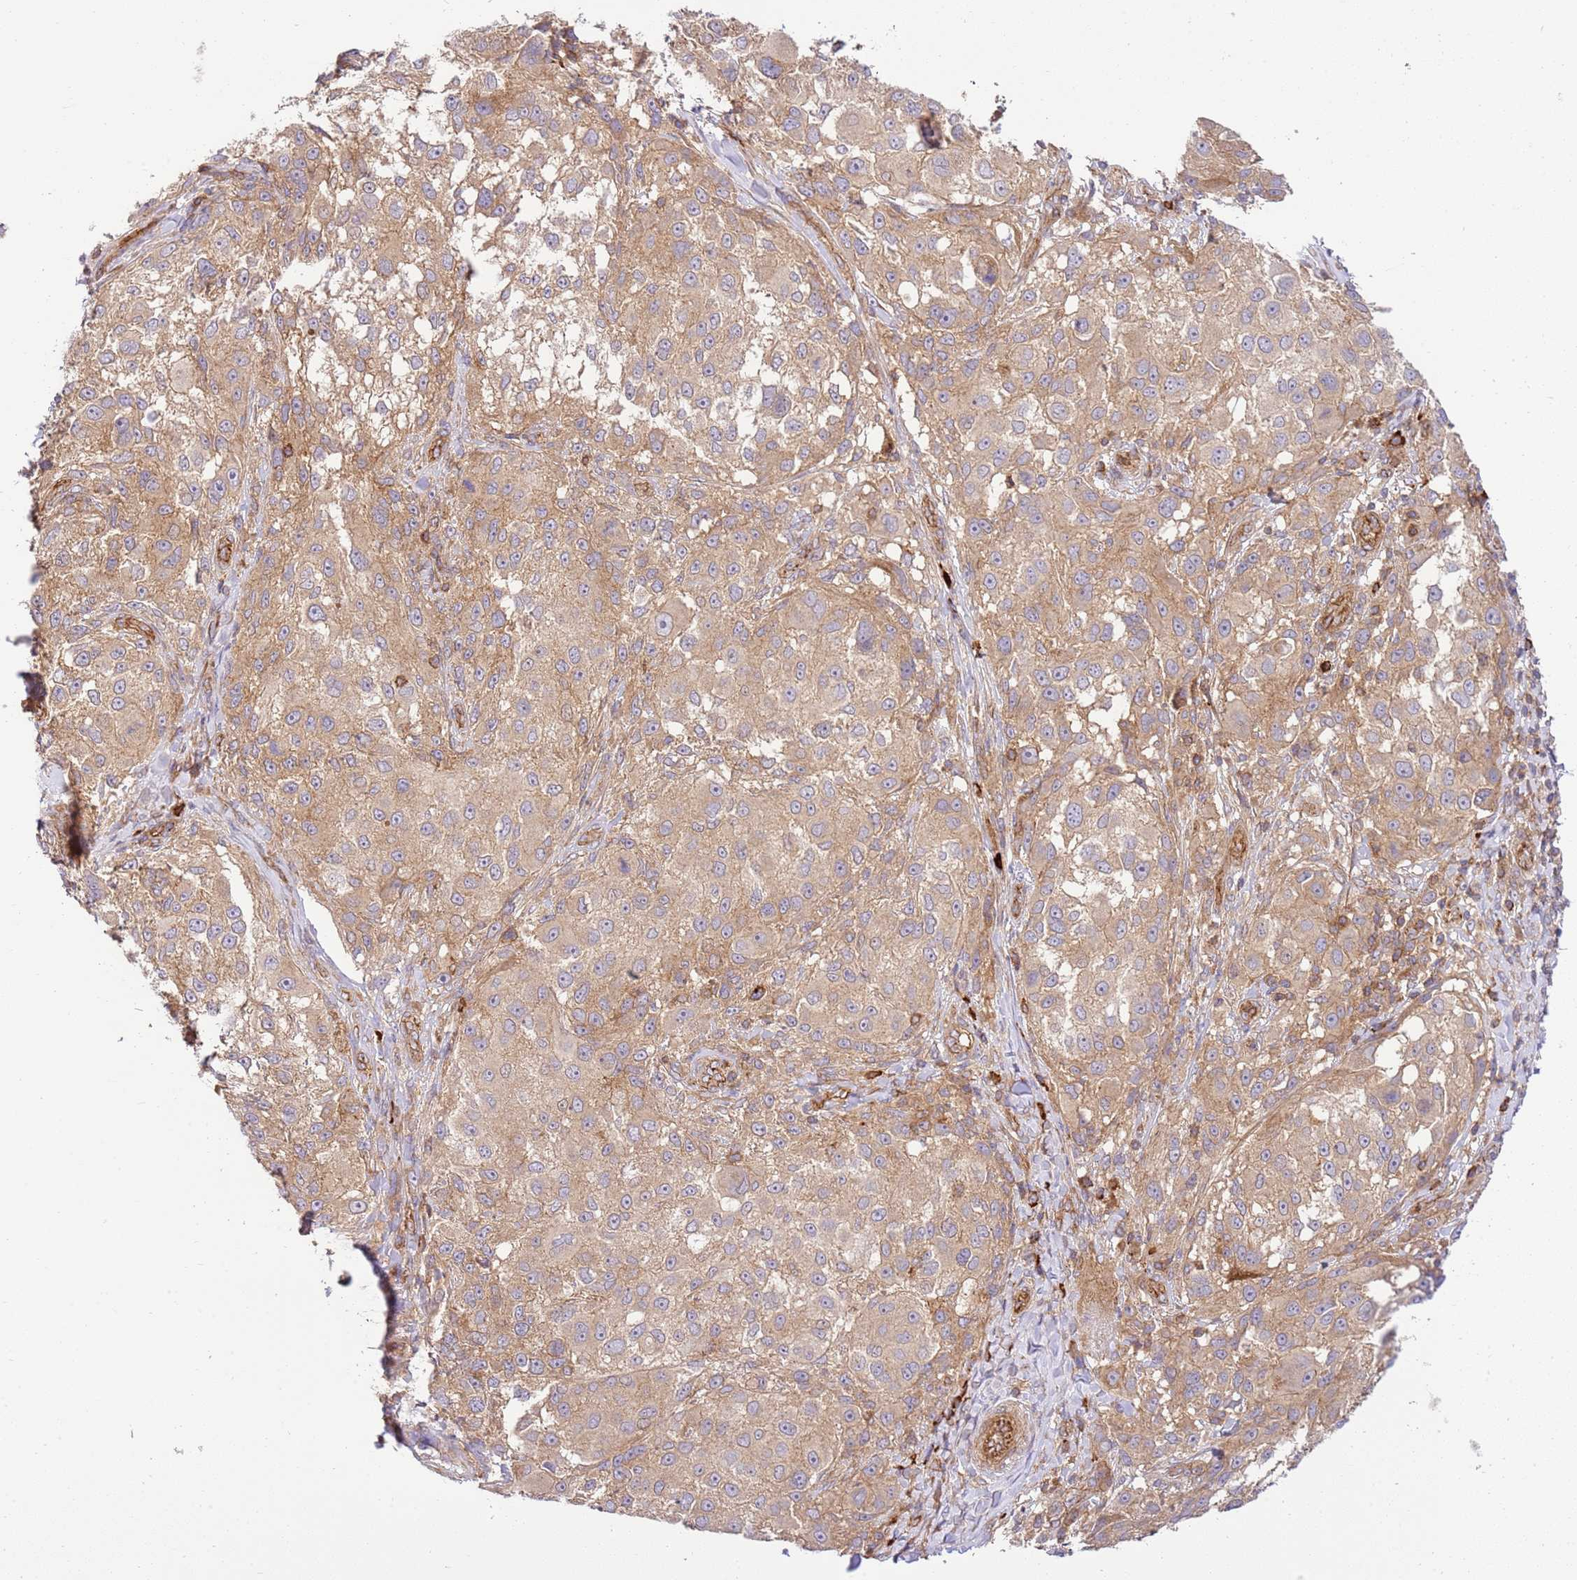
{"staining": {"intensity": "moderate", "quantity": ">75%", "location": "cytoplasmic/membranous"}, "tissue": "melanoma", "cell_type": "Tumor cells", "image_type": "cancer", "snomed": [{"axis": "morphology", "description": "Normal morphology"}, {"axis": "morphology", "description": "Malignant melanoma, NOS"}, {"axis": "topography", "description": "Skin"}], "caption": "There is medium levels of moderate cytoplasmic/membranous positivity in tumor cells of malignant melanoma, as demonstrated by immunohistochemical staining (brown color).", "gene": "EFCAB8", "patient": {"sex": "female", "age": 72}}